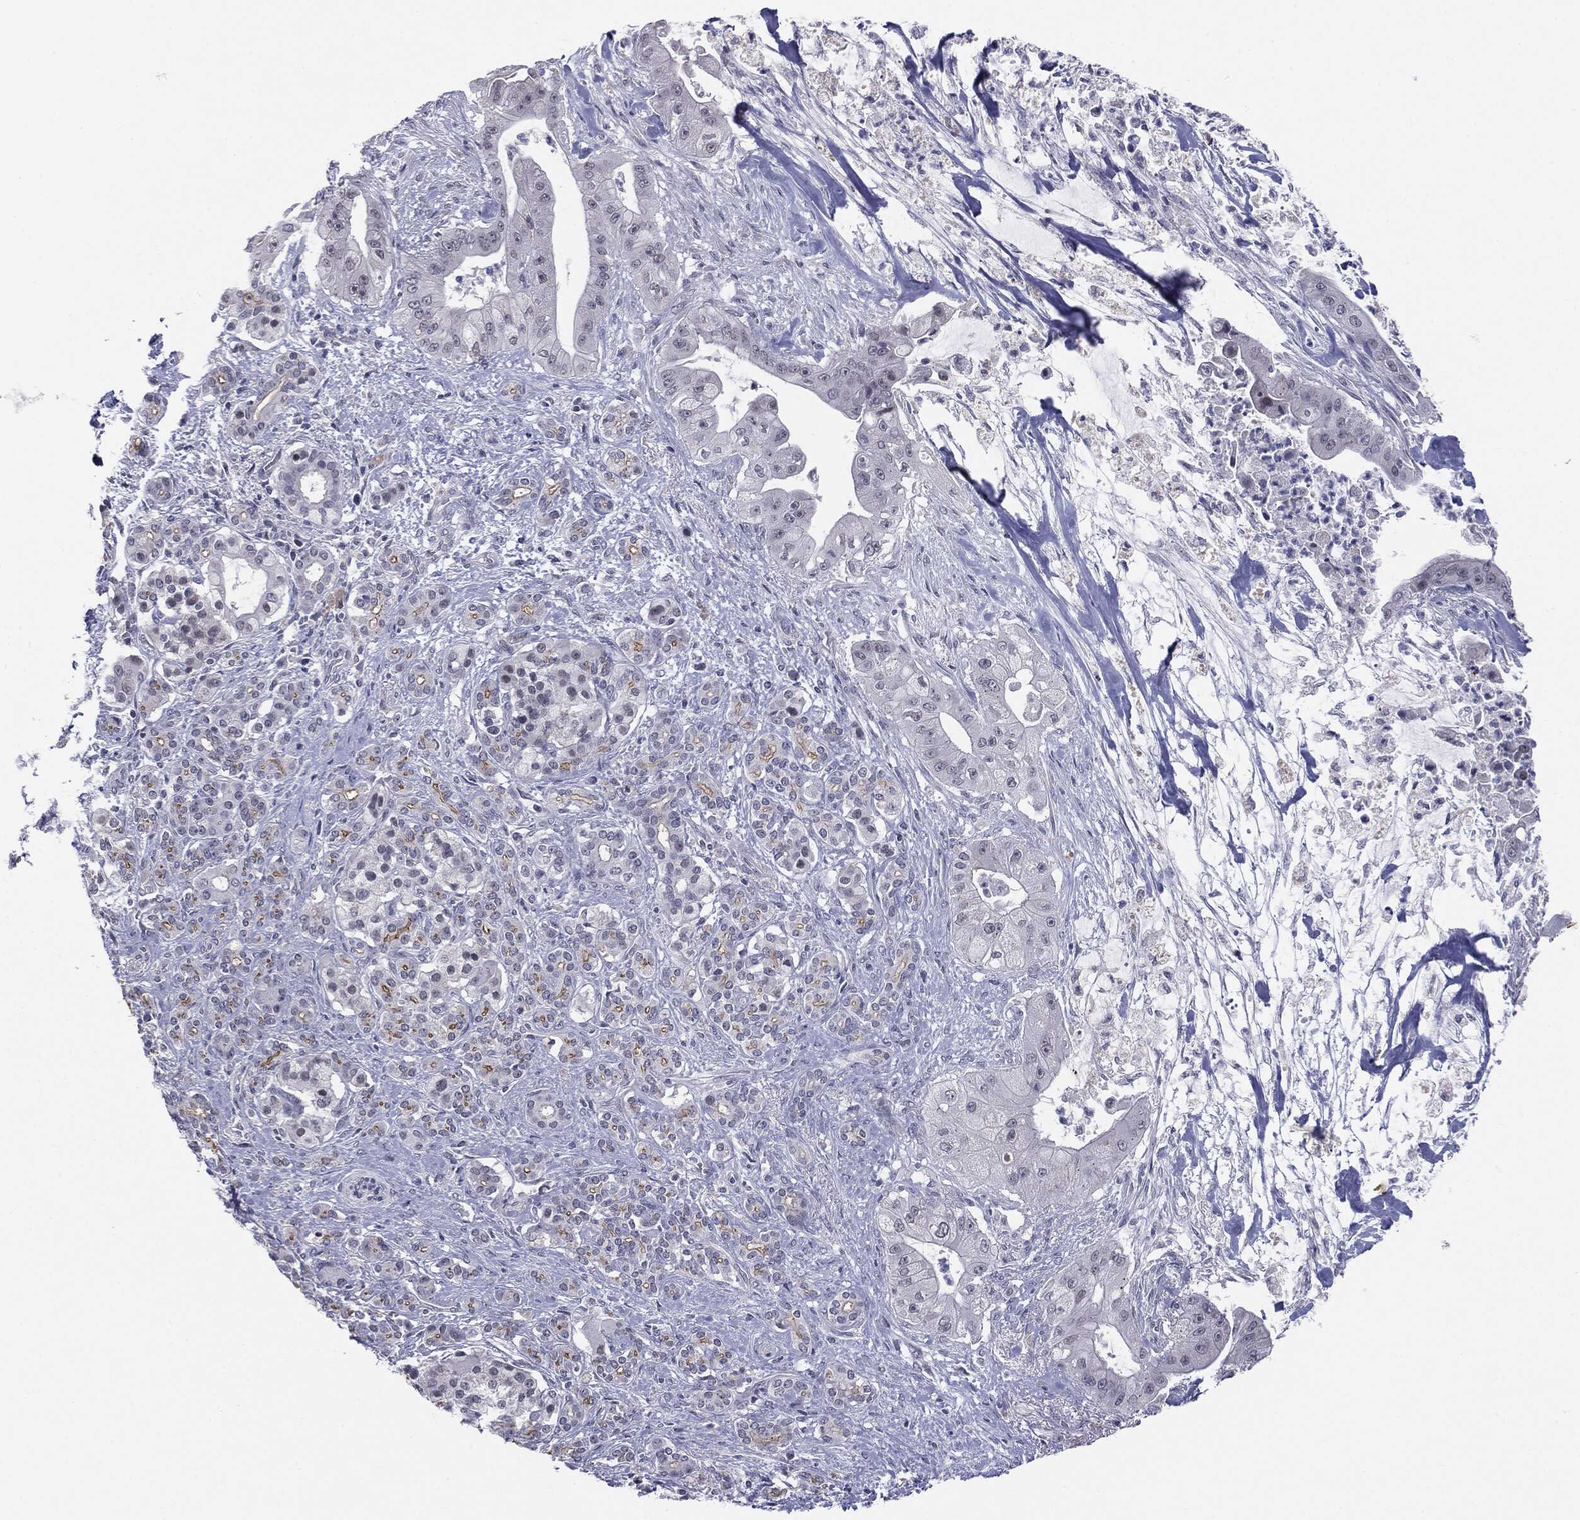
{"staining": {"intensity": "negative", "quantity": "none", "location": "none"}, "tissue": "pancreatic cancer", "cell_type": "Tumor cells", "image_type": "cancer", "snomed": [{"axis": "morphology", "description": "Normal tissue, NOS"}, {"axis": "morphology", "description": "Inflammation, NOS"}, {"axis": "morphology", "description": "Adenocarcinoma, NOS"}, {"axis": "topography", "description": "Pancreas"}], "caption": "A micrograph of pancreatic cancer (adenocarcinoma) stained for a protein exhibits no brown staining in tumor cells.", "gene": "SLC5A5", "patient": {"sex": "male", "age": 57}}